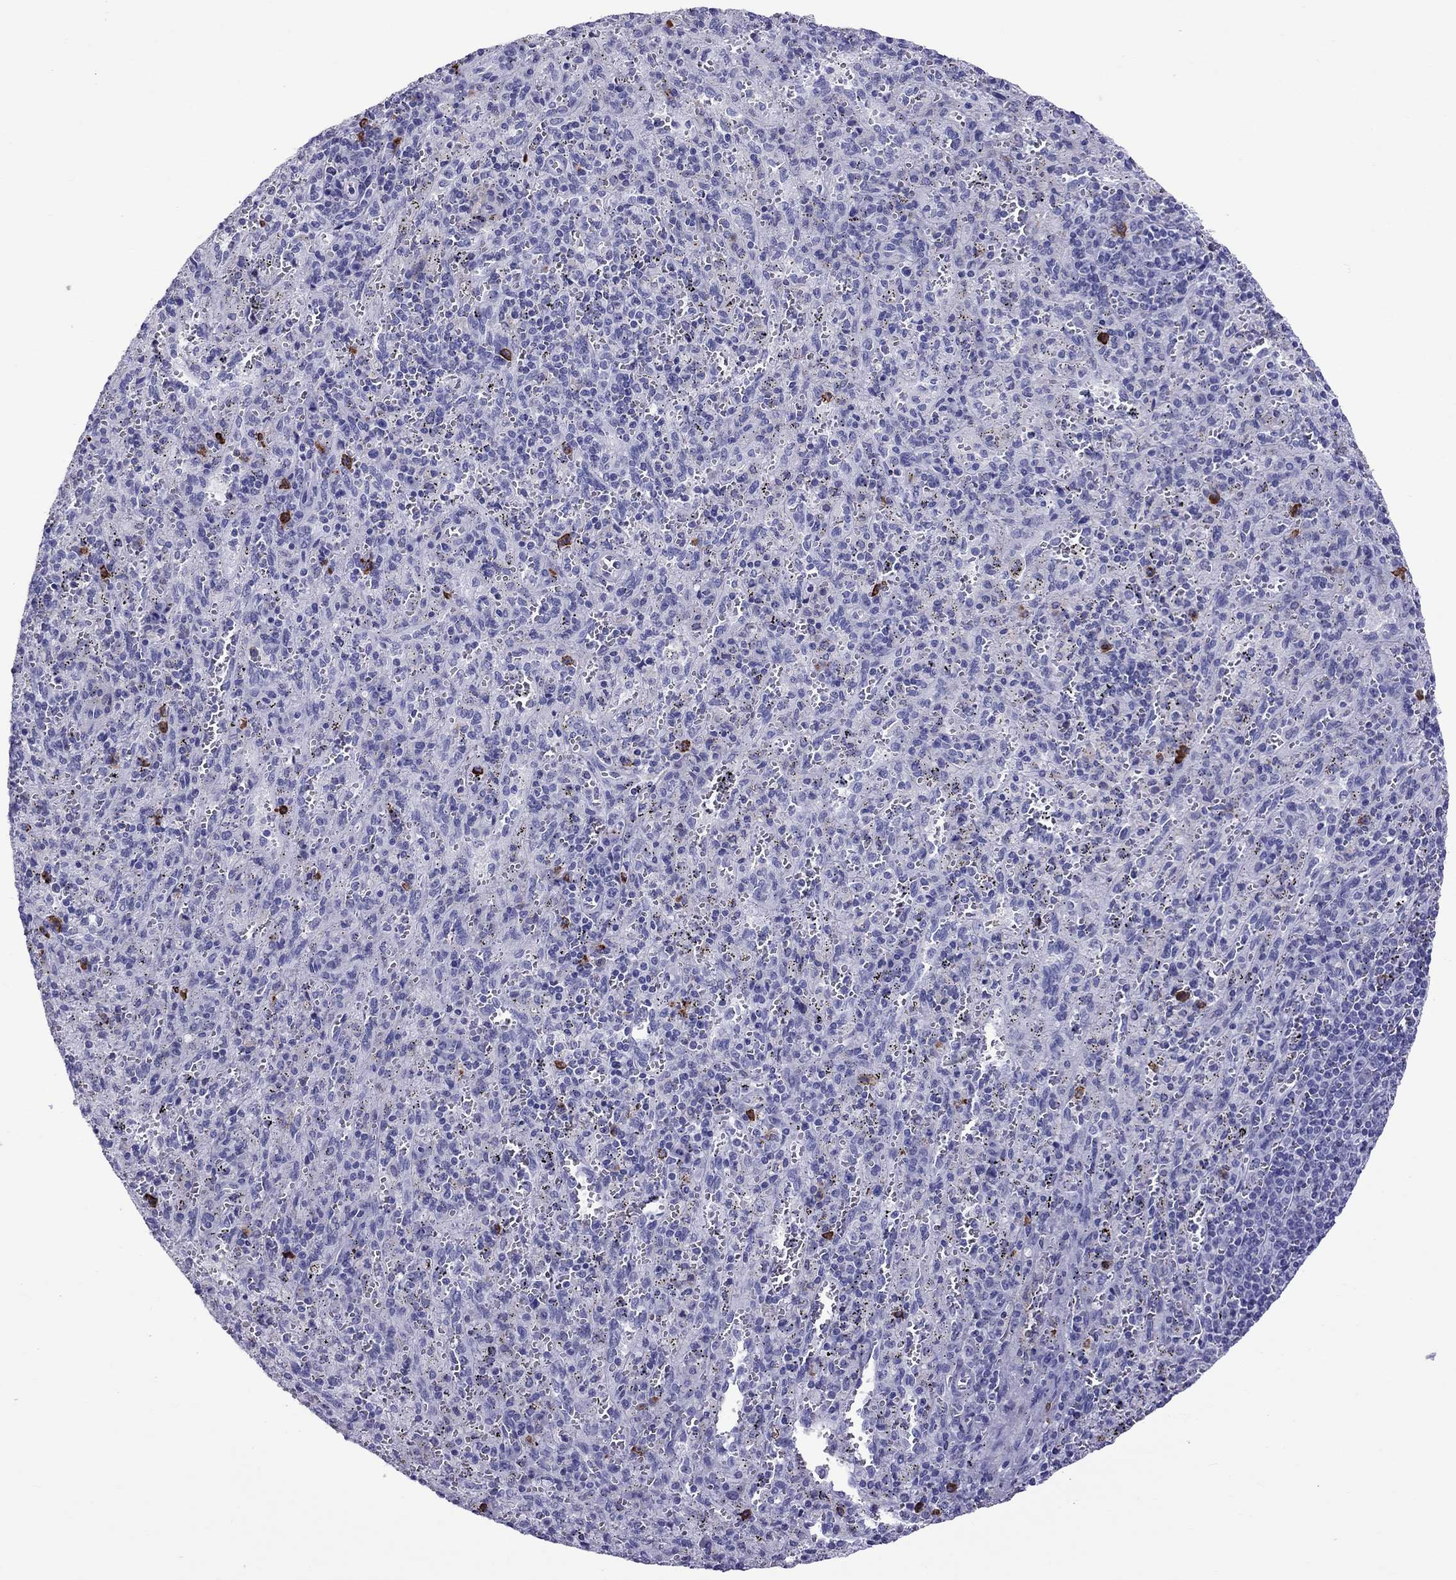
{"staining": {"intensity": "strong", "quantity": "<25%", "location": "cytoplasmic/membranous"}, "tissue": "spleen", "cell_type": "Cells in red pulp", "image_type": "normal", "snomed": [{"axis": "morphology", "description": "Normal tissue, NOS"}, {"axis": "topography", "description": "Spleen"}], "caption": "Protein expression analysis of unremarkable spleen shows strong cytoplasmic/membranous staining in approximately <25% of cells in red pulp.", "gene": "SCART1", "patient": {"sex": "male", "age": 57}}